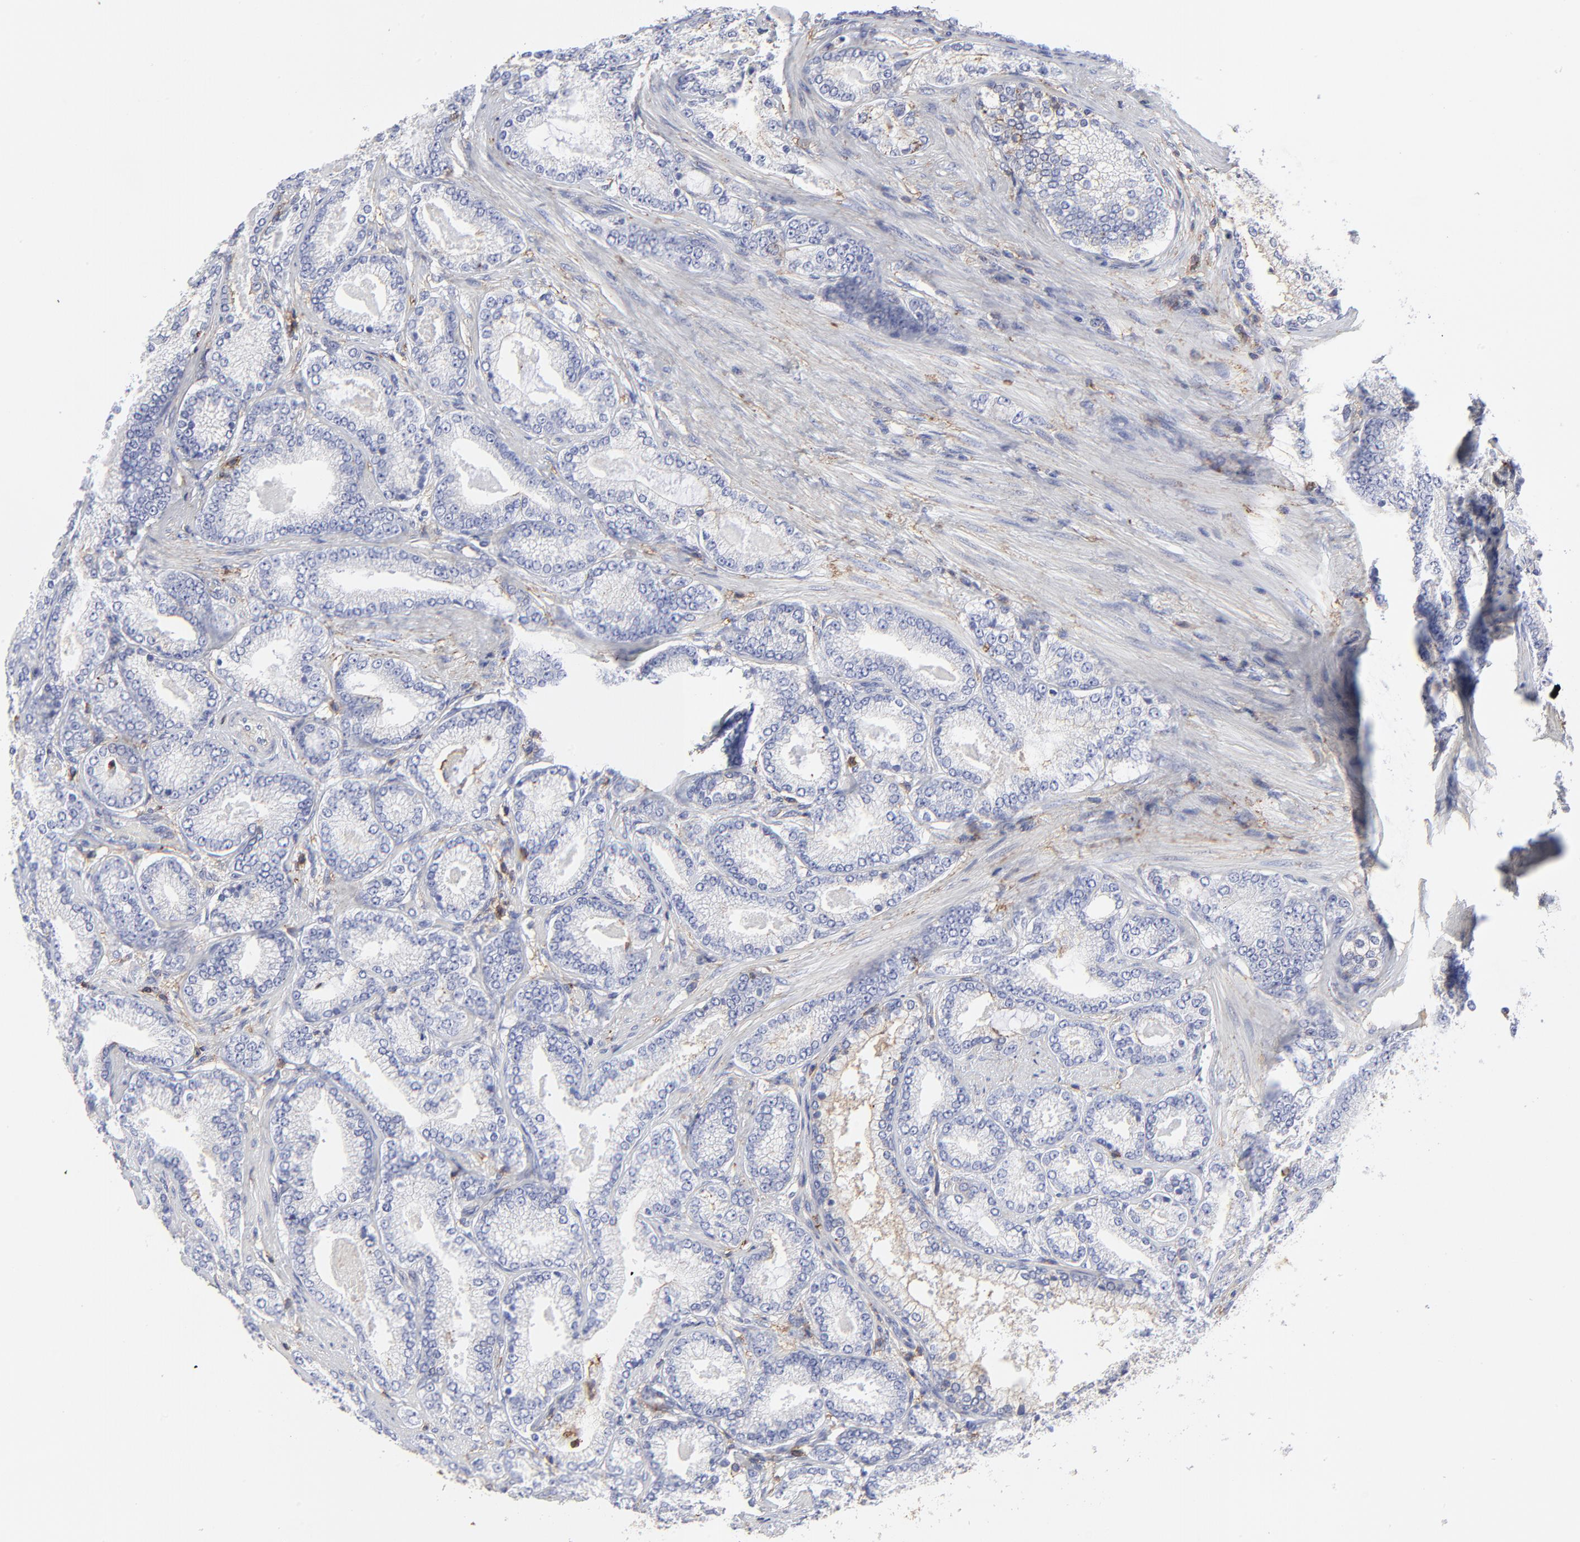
{"staining": {"intensity": "negative", "quantity": "none", "location": "none"}, "tissue": "prostate cancer", "cell_type": "Tumor cells", "image_type": "cancer", "snomed": [{"axis": "morphology", "description": "Adenocarcinoma, Low grade"}, {"axis": "topography", "description": "Prostate"}], "caption": "DAB (3,3'-diaminobenzidine) immunohistochemical staining of human prostate low-grade adenocarcinoma exhibits no significant expression in tumor cells.", "gene": "ANXA6", "patient": {"sex": "male", "age": 71}}